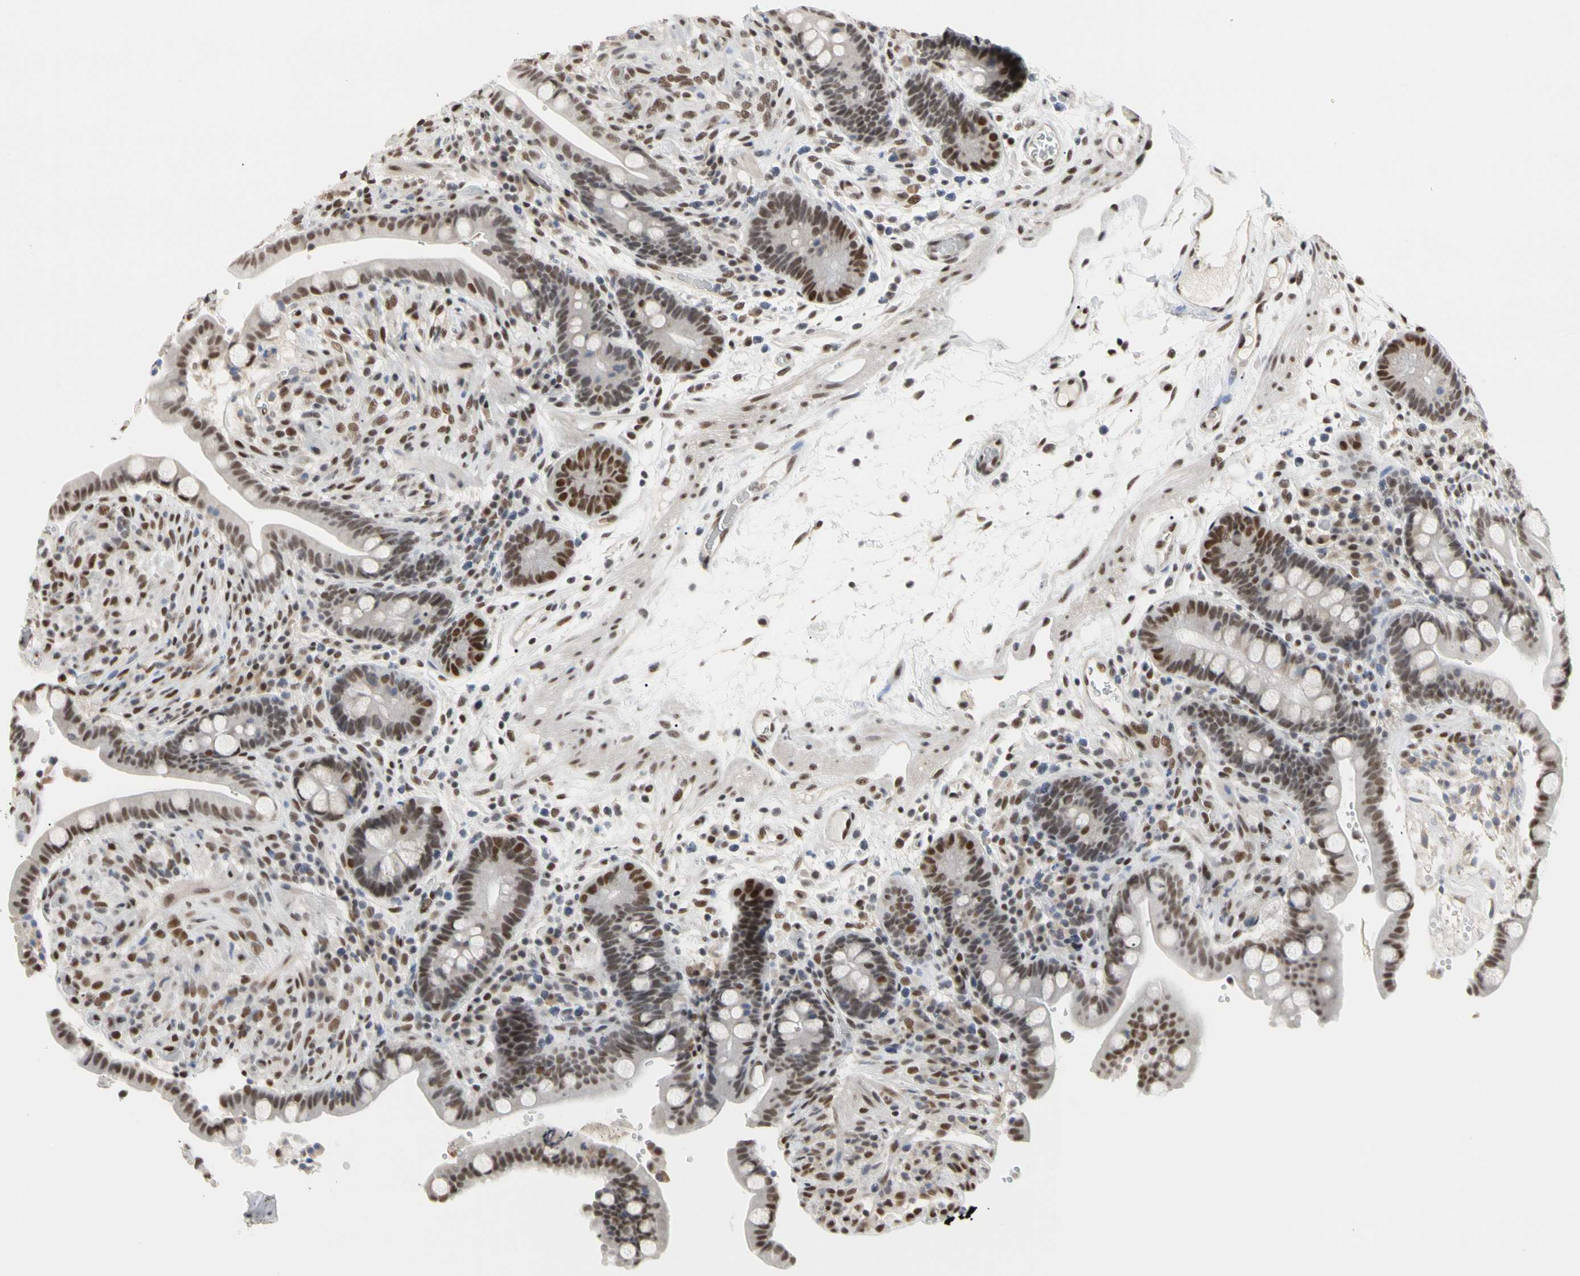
{"staining": {"intensity": "moderate", "quantity": ">75%", "location": "nuclear"}, "tissue": "colon", "cell_type": "Endothelial cells", "image_type": "normal", "snomed": [{"axis": "morphology", "description": "Normal tissue, NOS"}, {"axis": "topography", "description": "Colon"}], "caption": "Moderate nuclear positivity is identified in about >75% of endothelial cells in benign colon. The staining was performed using DAB, with brown indicating positive protein expression. Nuclei are stained blue with hematoxylin.", "gene": "FAM98B", "patient": {"sex": "male", "age": 73}}